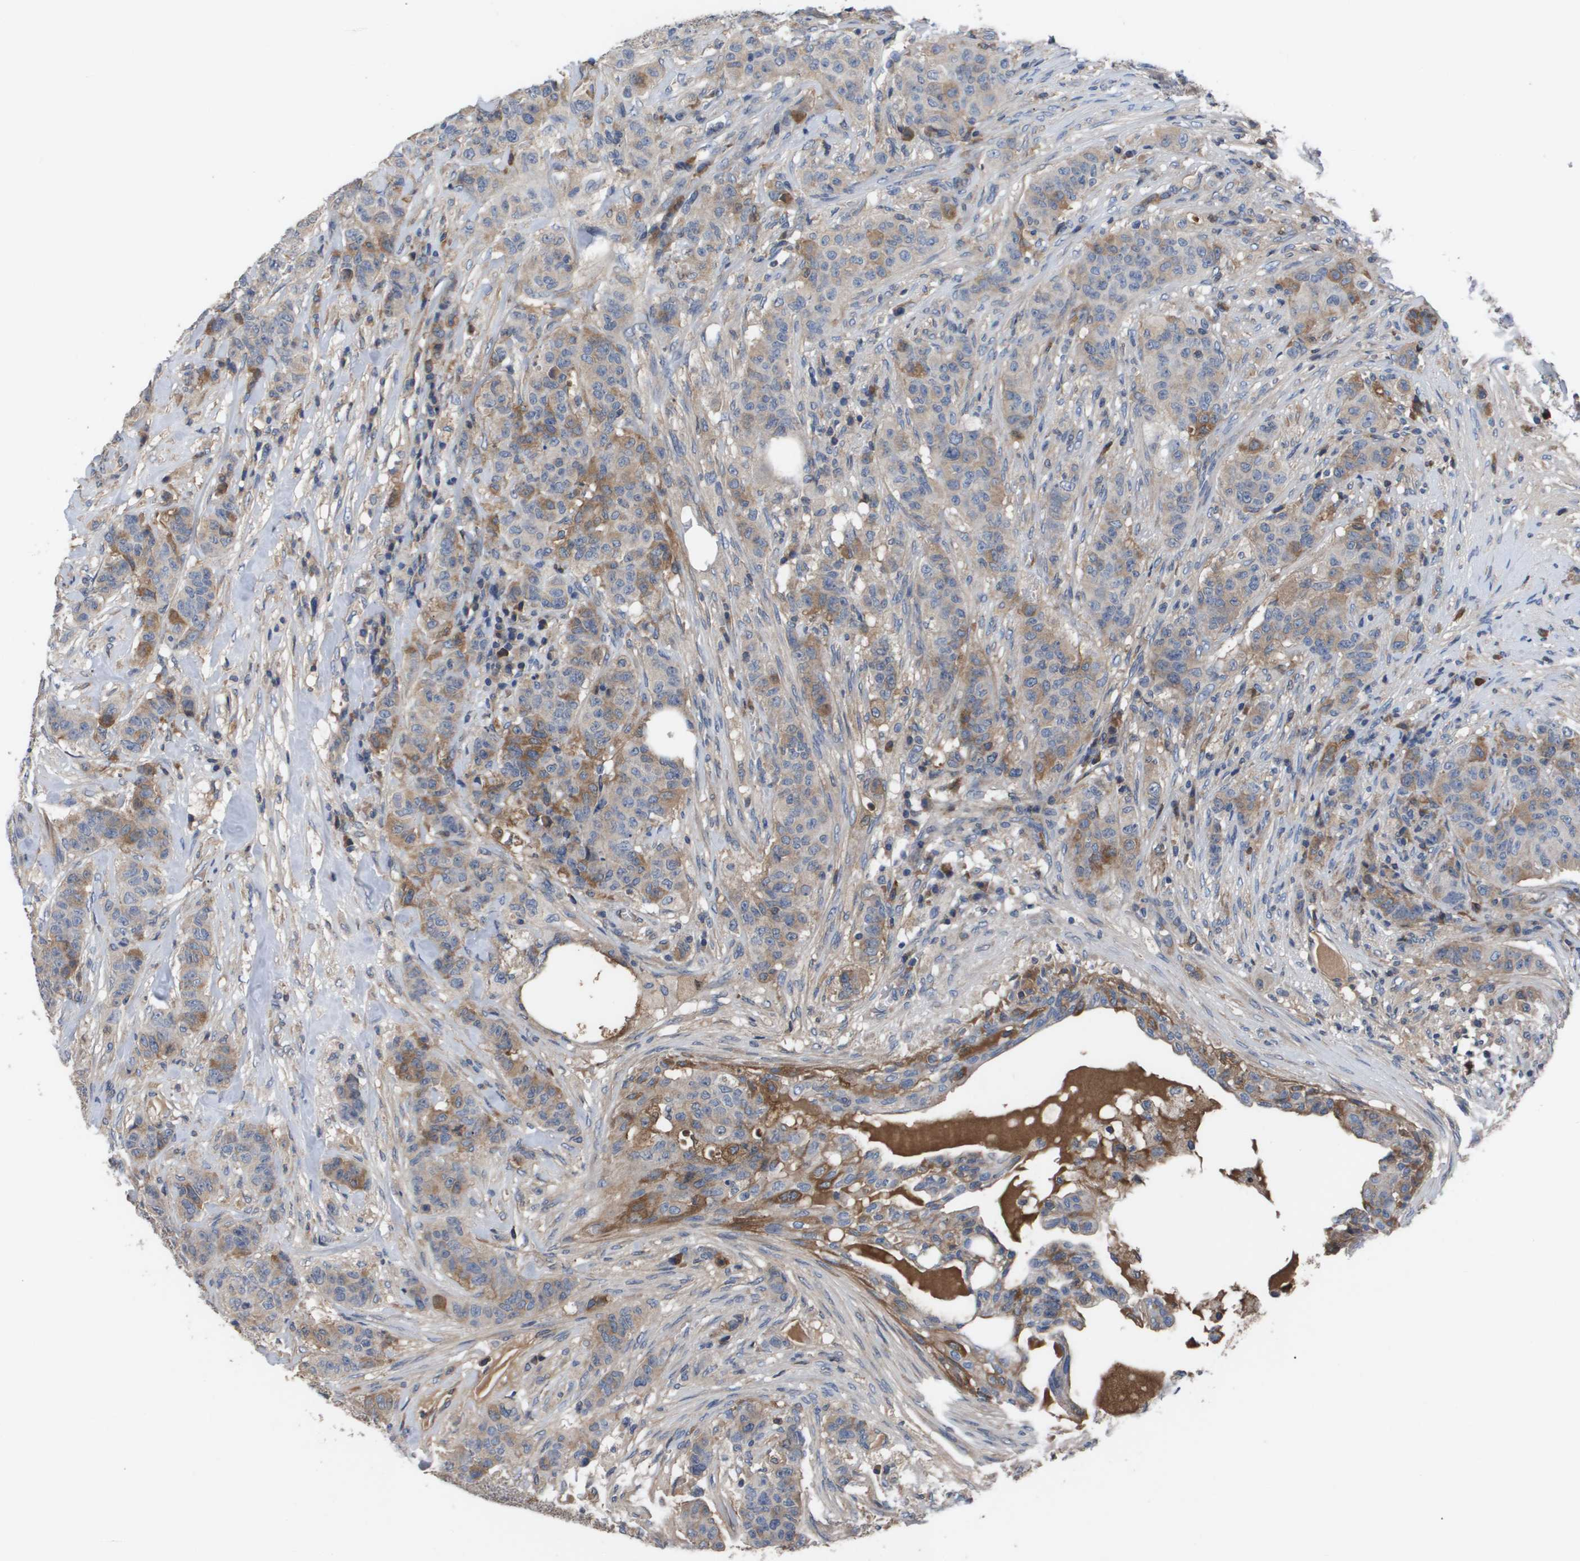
{"staining": {"intensity": "weak", "quantity": "25%-75%", "location": "cytoplasmic/membranous"}, "tissue": "breast cancer", "cell_type": "Tumor cells", "image_type": "cancer", "snomed": [{"axis": "morphology", "description": "Normal tissue, NOS"}, {"axis": "morphology", "description": "Duct carcinoma"}, {"axis": "topography", "description": "Breast"}], "caption": "The immunohistochemical stain shows weak cytoplasmic/membranous staining in tumor cells of breast cancer (infiltrating ductal carcinoma) tissue.", "gene": "SERPINA6", "patient": {"sex": "female", "age": 40}}